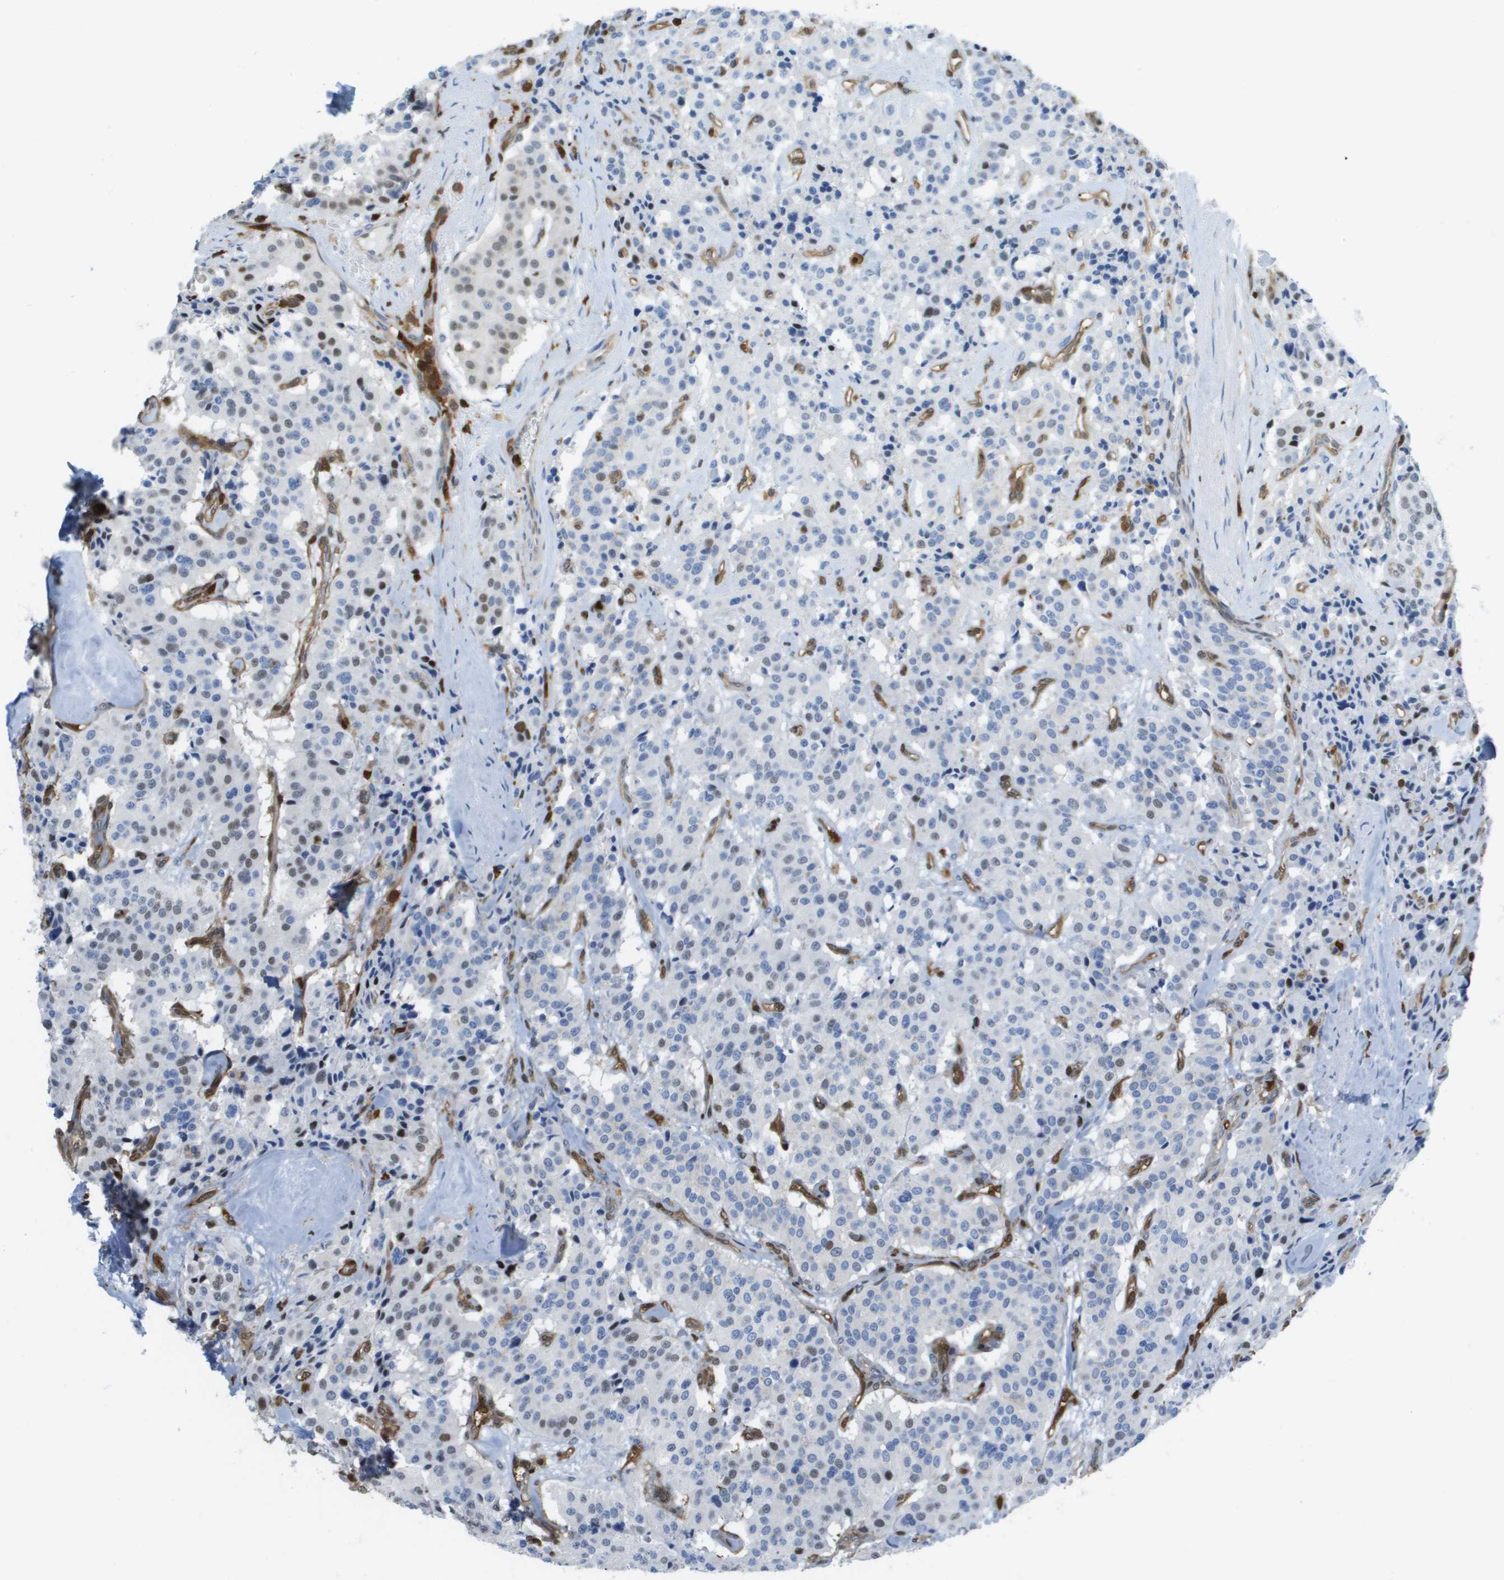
{"staining": {"intensity": "negative", "quantity": "none", "location": "none"}, "tissue": "carcinoid", "cell_type": "Tumor cells", "image_type": "cancer", "snomed": [{"axis": "morphology", "description": "Carcinoid, malignant, NOS"}, {"axis": "topography", "description": "Lung"}], "caption": "A high-resolution image shows IHC staining of carcinoid, which displays no significant expression in tumor cells.", "gene": "DOCK5", "patient": {"sex": "male", "age": 30}}